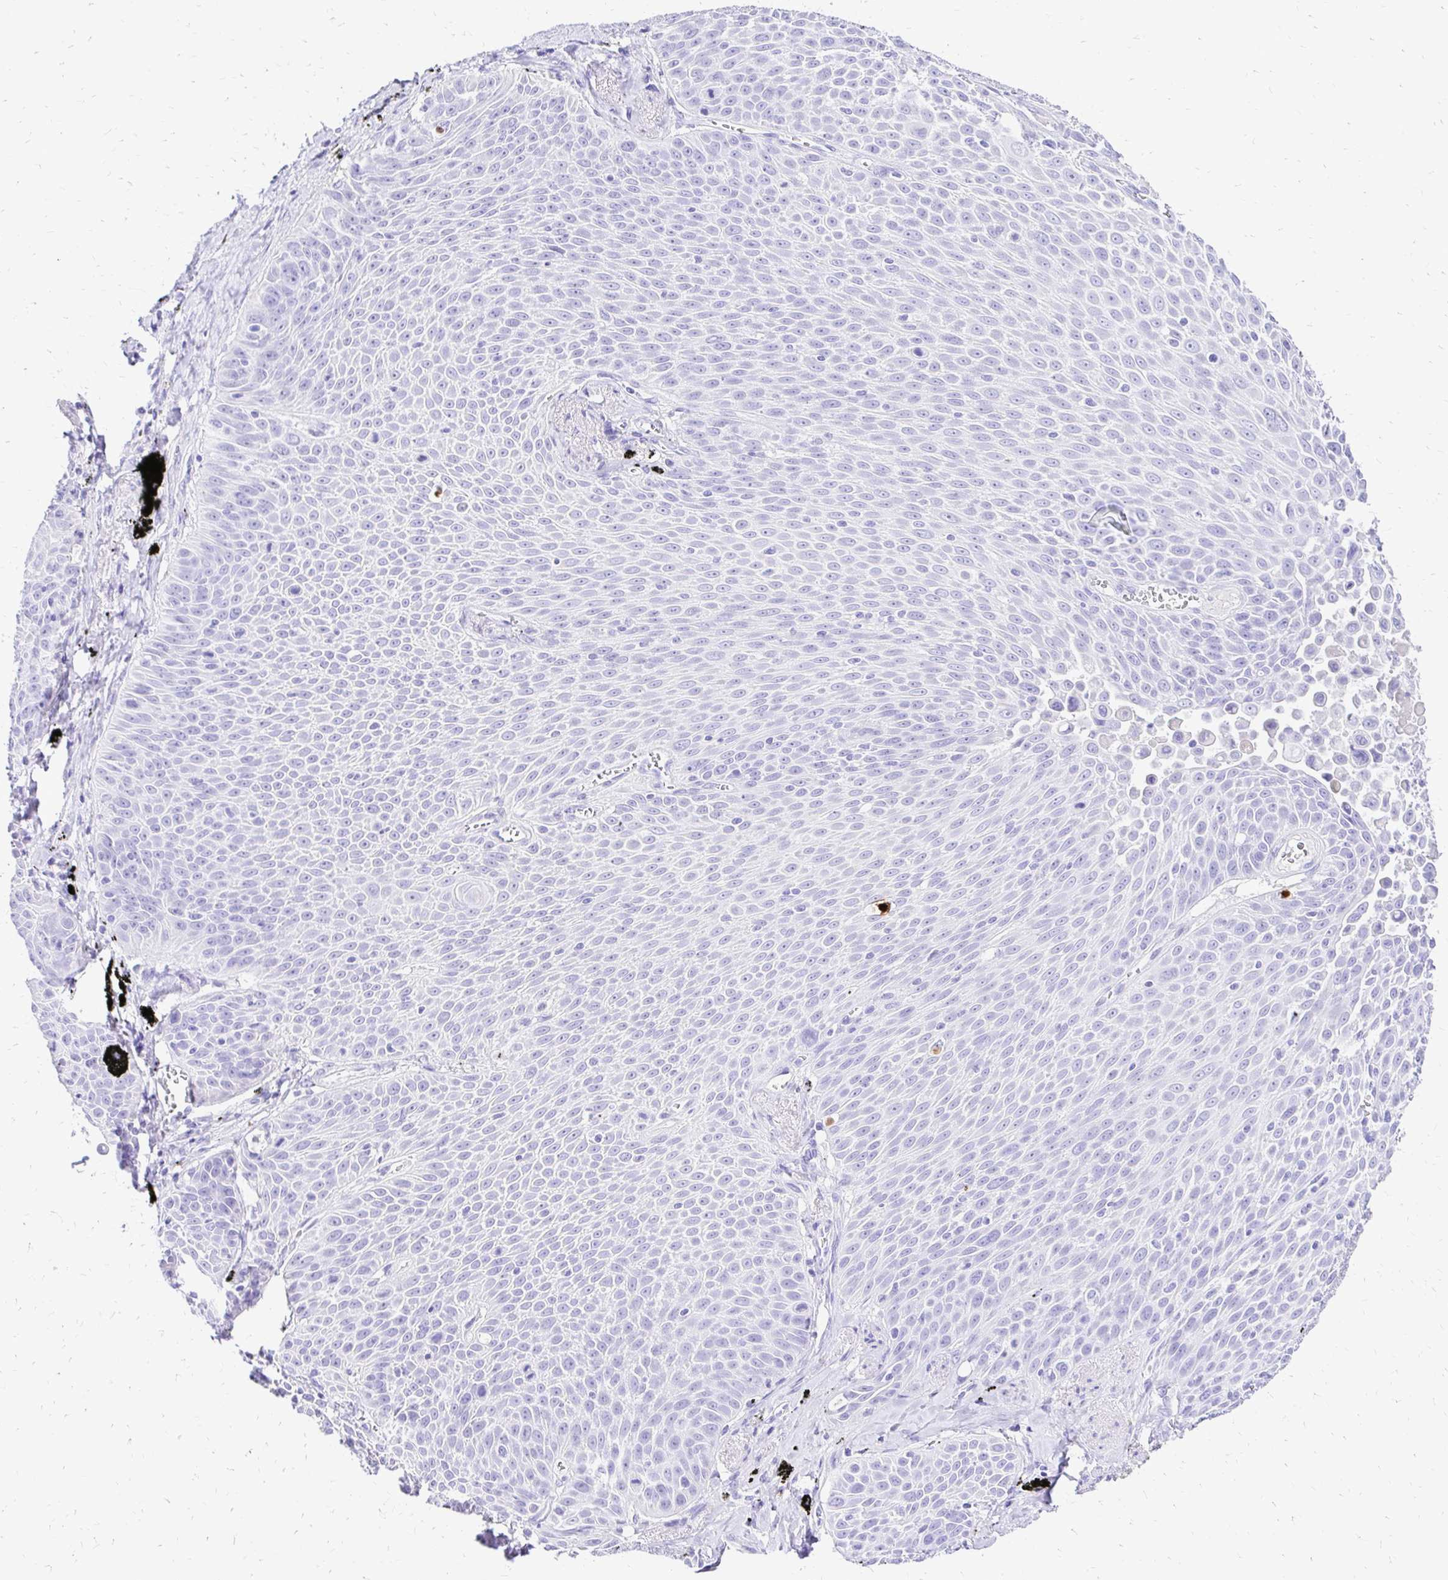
{"staining": {"intensity": "negative", "quantity": "none", "location": "none"}, "tissue": "lung cancer", "cell_type": "Tumor cells", "image_type": "cancer", "snomed": [{"axis": "morphology", "description": "Squamous cell carcinoma, NOS"}, {"axis": "morphology", "description": "Squamous cell carcinoma, metastatic, NOS"}, {"axis": "topography", "description": "Lymph node"}, {"axis": "topography", "description": "Lung"}], "caption": "Immunohistochemical staining of metastatic squamous cell carcinoma (lung) demonstrates no significant positivity in tumor cells. Brightfield microscopy of immunohistochemistry (IHC) stained with DAB (brown) and hematoxylin (blue), captured at high magnification.", "gene": "S100G", "patient": {"sex": "female", "age": 62}}